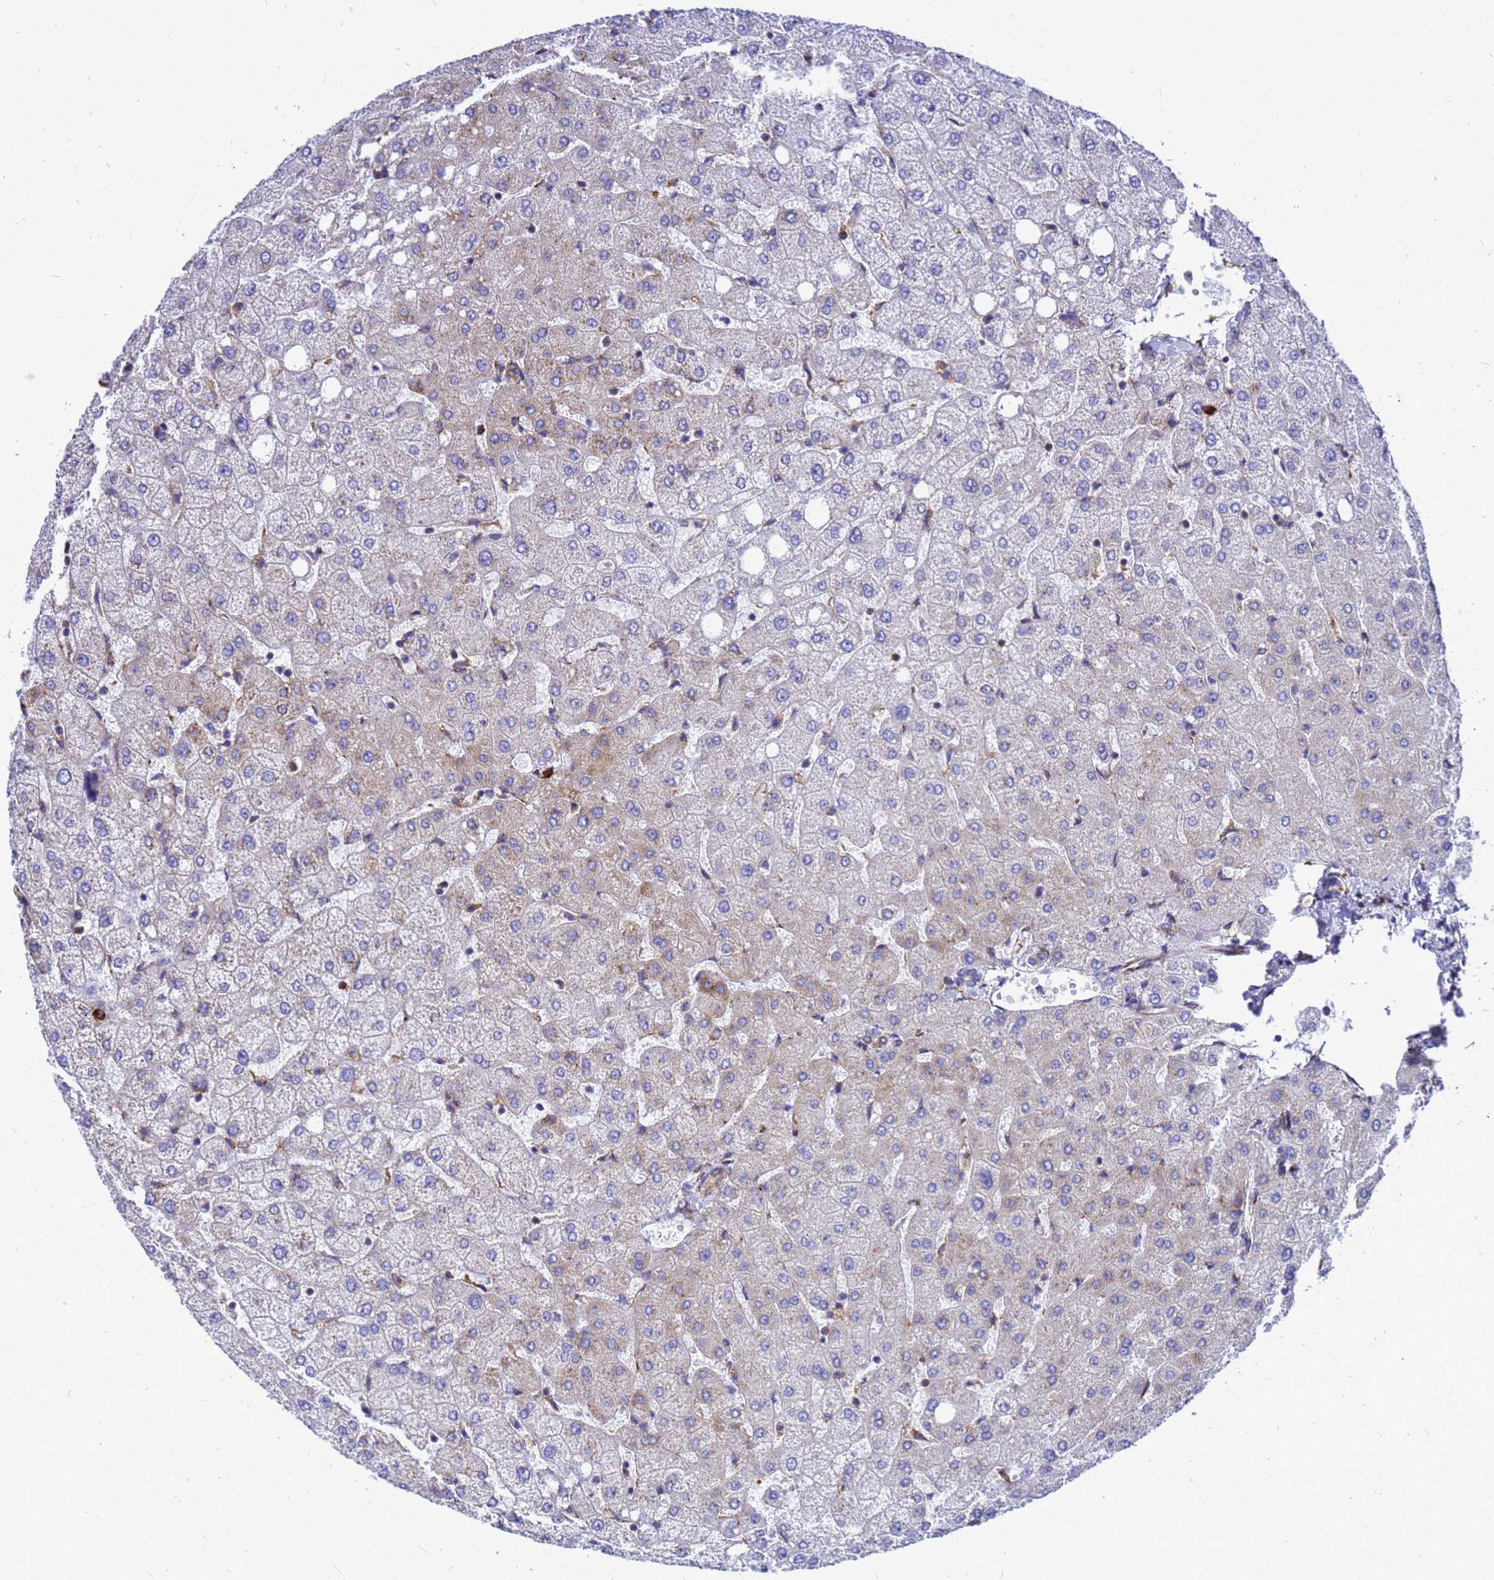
{"staining": {"intensity": "weak", "quantity": "25%-75%", "location": "cytoplasmic/membranous"}, "tissue": "liver", "cell_type": "Cholangiocytes", "image_type": "normal", "snomed": [{"axis": "morphology", "description": "Normal tissue, NOS"}, {"axis": "topography", "description": "Liver"}], "caption": "Protein expression analysis of unremarkable liver demonstrates weak cytoplasmic/membranous expression in approximately 25%-75% of cholangiocytes. (Stains: DAB (3,3'-diaminobenzidine) in brown, nuclei in blue, Microscopy: brightfield microscopy at high magnification).", "gene": "EEF1D", "patient": {"sex": "female", "age": 54}}